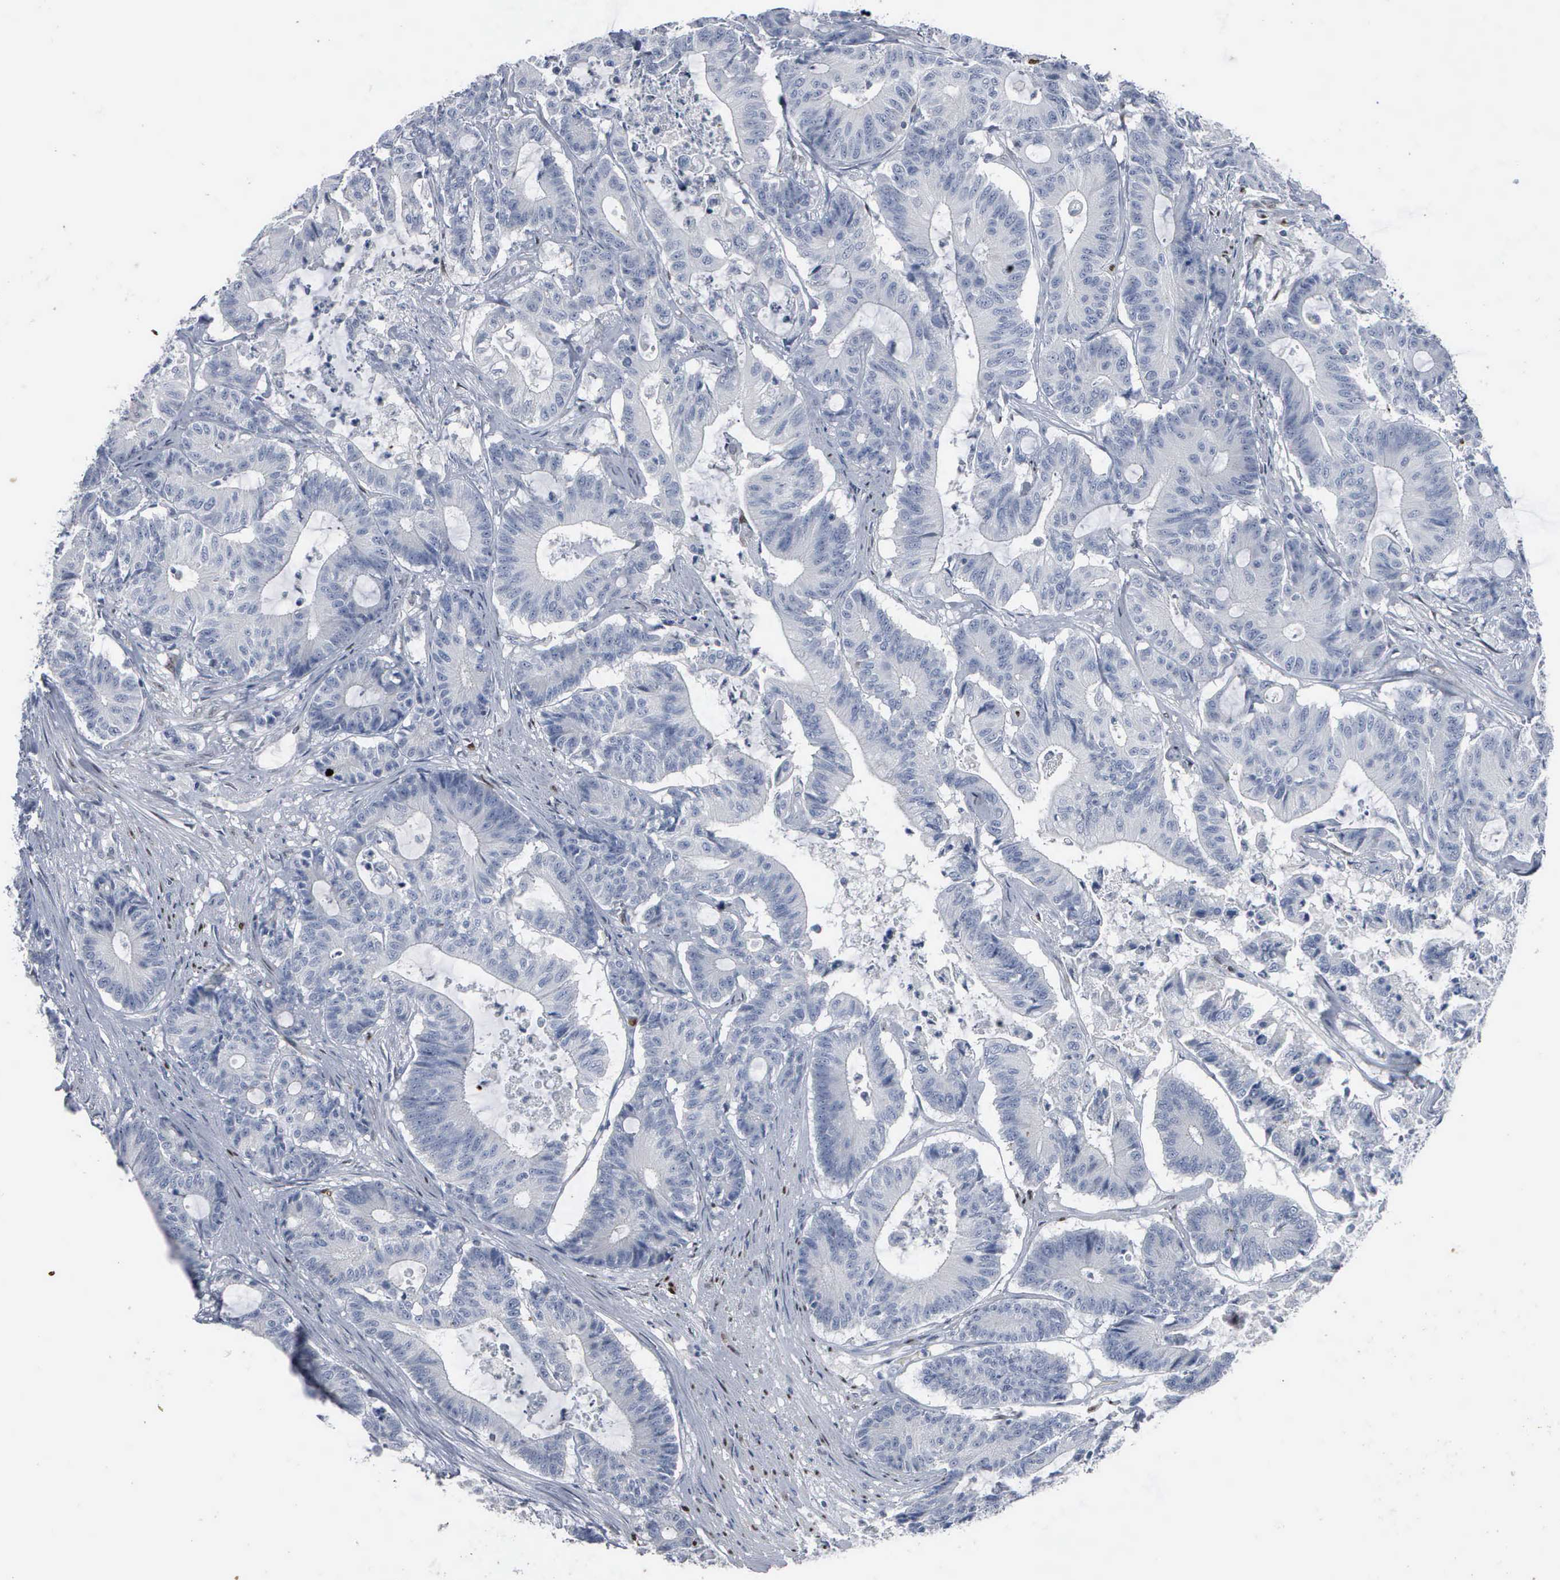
{"staining": {"intensity": "negative", "quantity": "none", "location": "none"}, "tissue": "colorectal cancer", "cell_type": "Tumor cells", "image_type": "cancer", "snomed": [{"axis": "morphology", "description": "Adenocarcinoma, NOS"}, {"axis": "topography", "description": "Colon"}], "caption": "Immunohistochemistry image of neoplastic tissue: adenocarcinoma (colorectal) stained with DAB (3,3'-diaminobenzidine) shows no significant protein expression in tumor cells.", "gene": "FGF2", "patient": {"sex": "female", "age": 84}}